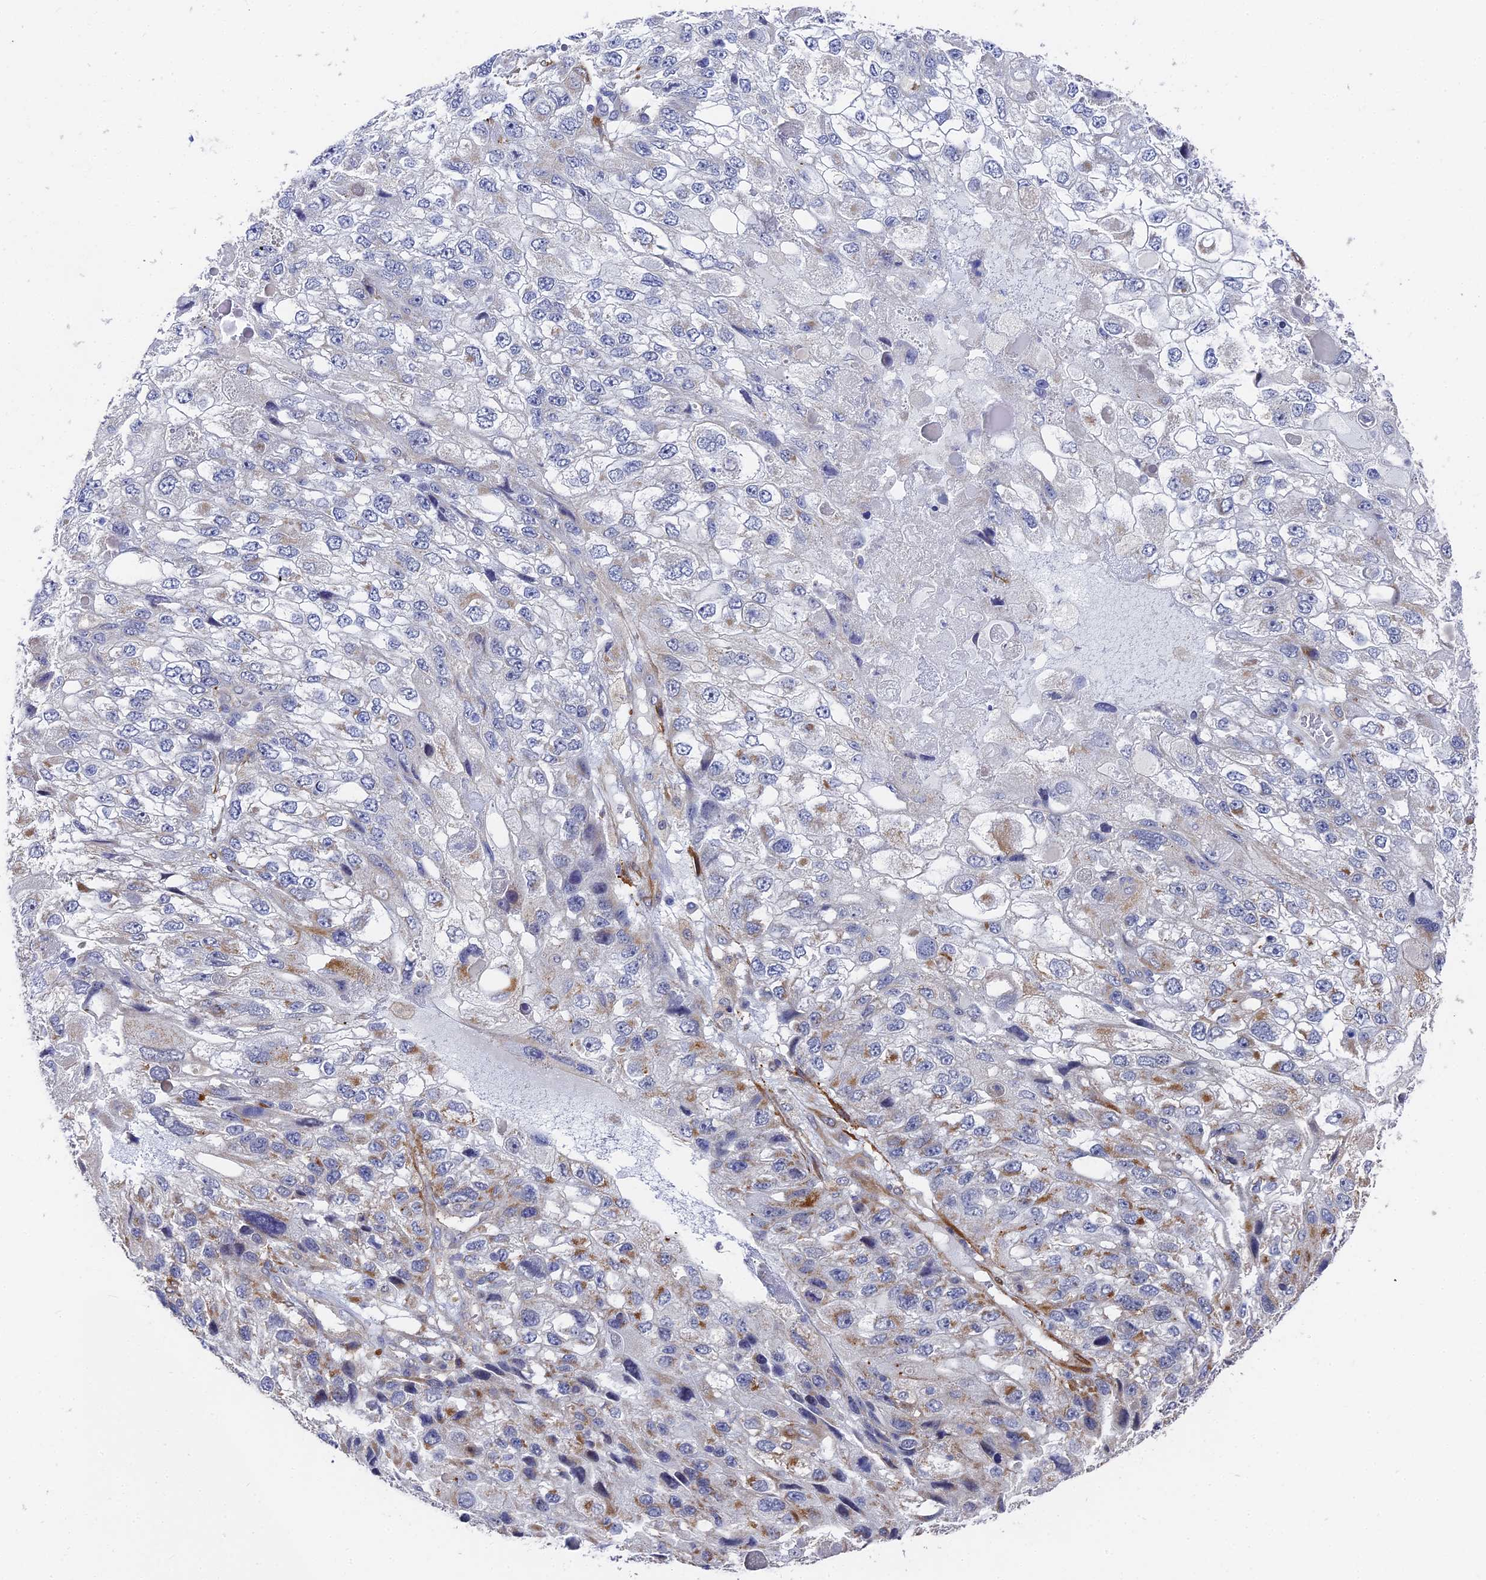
{"staining": {"intensity": "negative", "quantity": "none", "location": "none"}, "tissue": "endometrial cancer", "cell_type": "Tumor cells", "image_type": "cancer", "snomed": [{"axis": "morphology", "description": "Adenocarcinoma, NOS"}, {"axis": "topography", "description": "Endometrium"}], "caption": "An immunohistochemistry (IHC) micrograph of endometrial cancer is shown. There is no staining in tumor cells of endometrial cancer.", "gene": "CCDC113", "patient": {"sex": "female", "age": 49}}